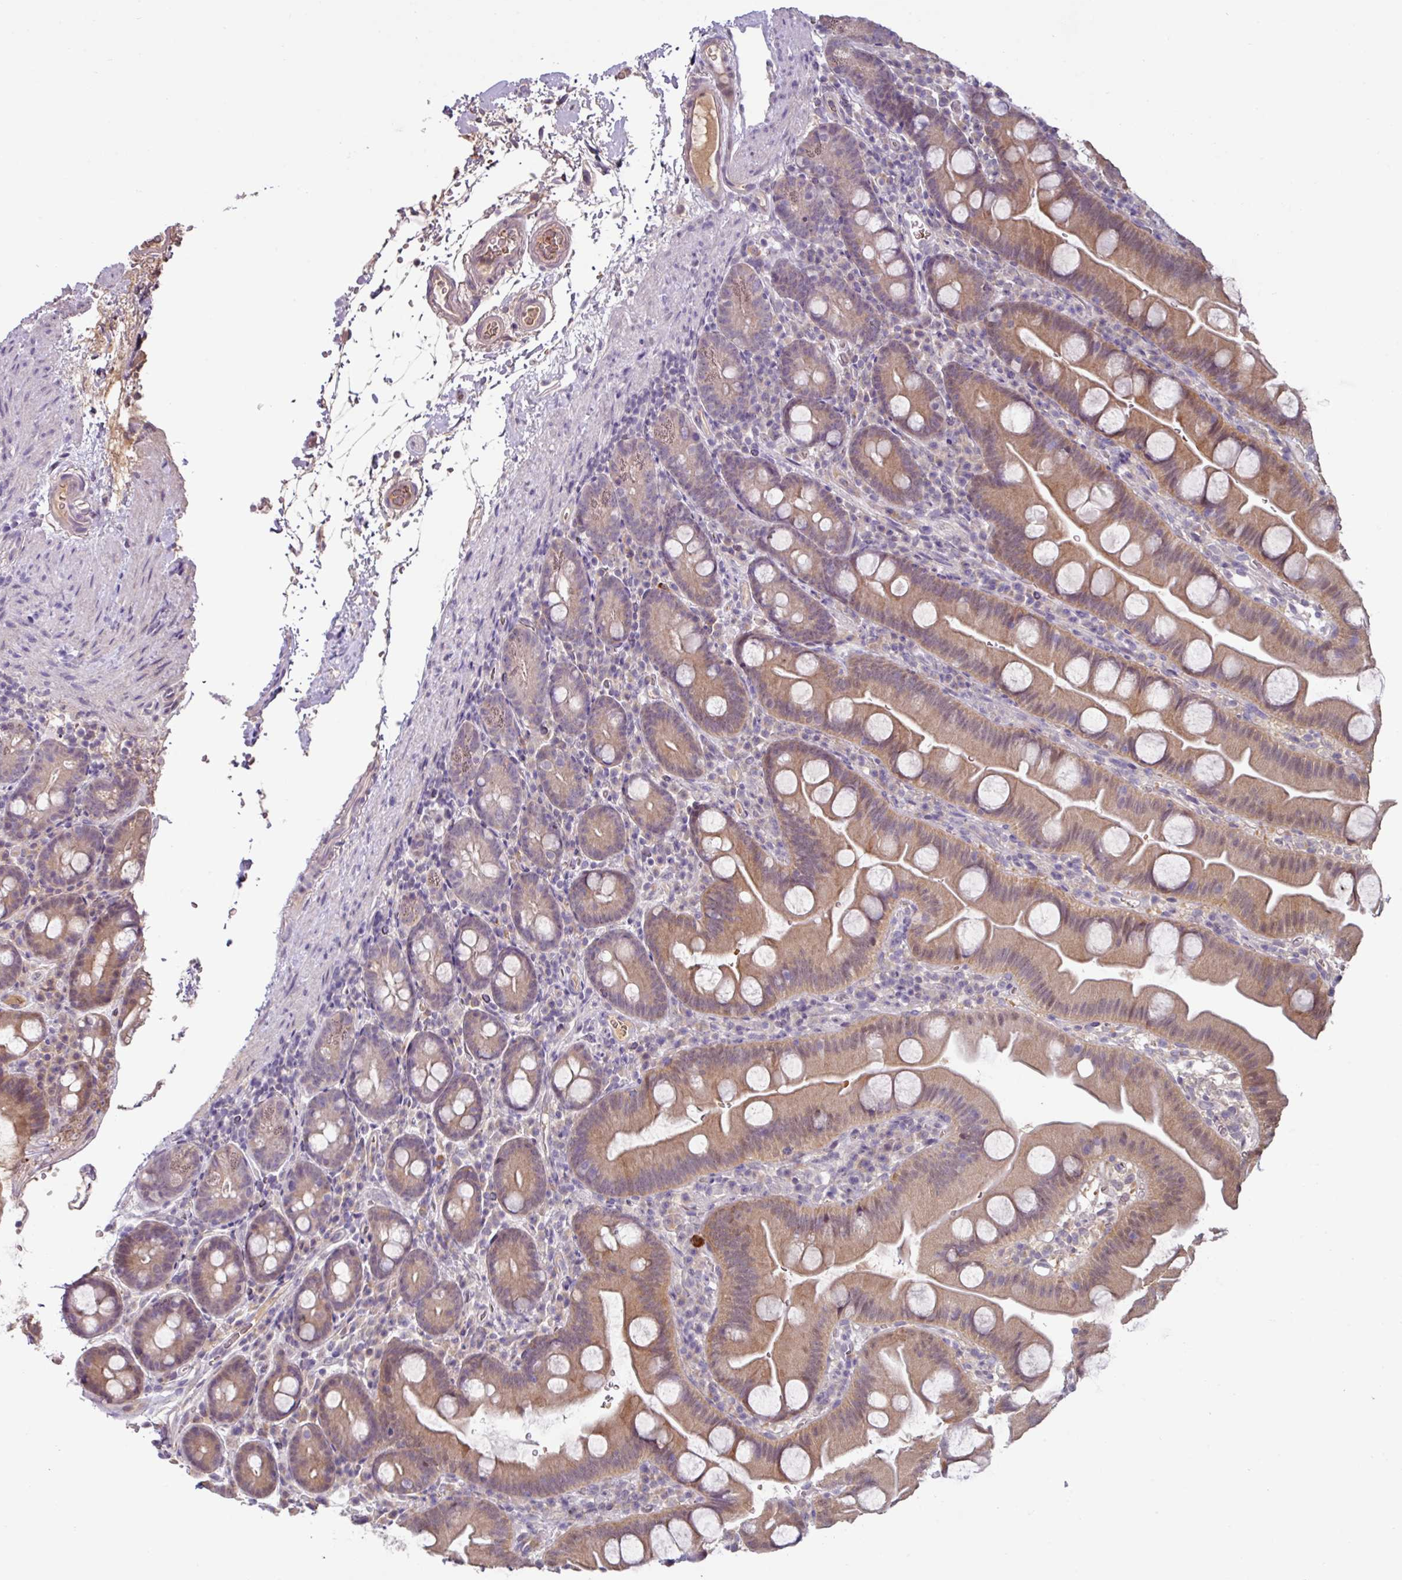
{"staining": {"intensity": "weak", "quantity": "25%-75%", "location": "cytoplasmic/membranous,nuclear"}, "tissue": "small intestine", "cell_type": "Glandular cells", "image_type": "normal", "snomed": [{"axis": "morphology", "description": "Normal tissue, NOS"}, {"axis": "topography", "description": "Small intestine"}], "caption": "This photomicrograph displays immunohistochemistry (IHC) staining of unremarkable small intestine, with low weak cytoplasmic/membranous,nuclear positivity in about 25%-75% of glandular cells.", "gene": "SLC5A10", "patient": {"sex": "female", "age": 68}}